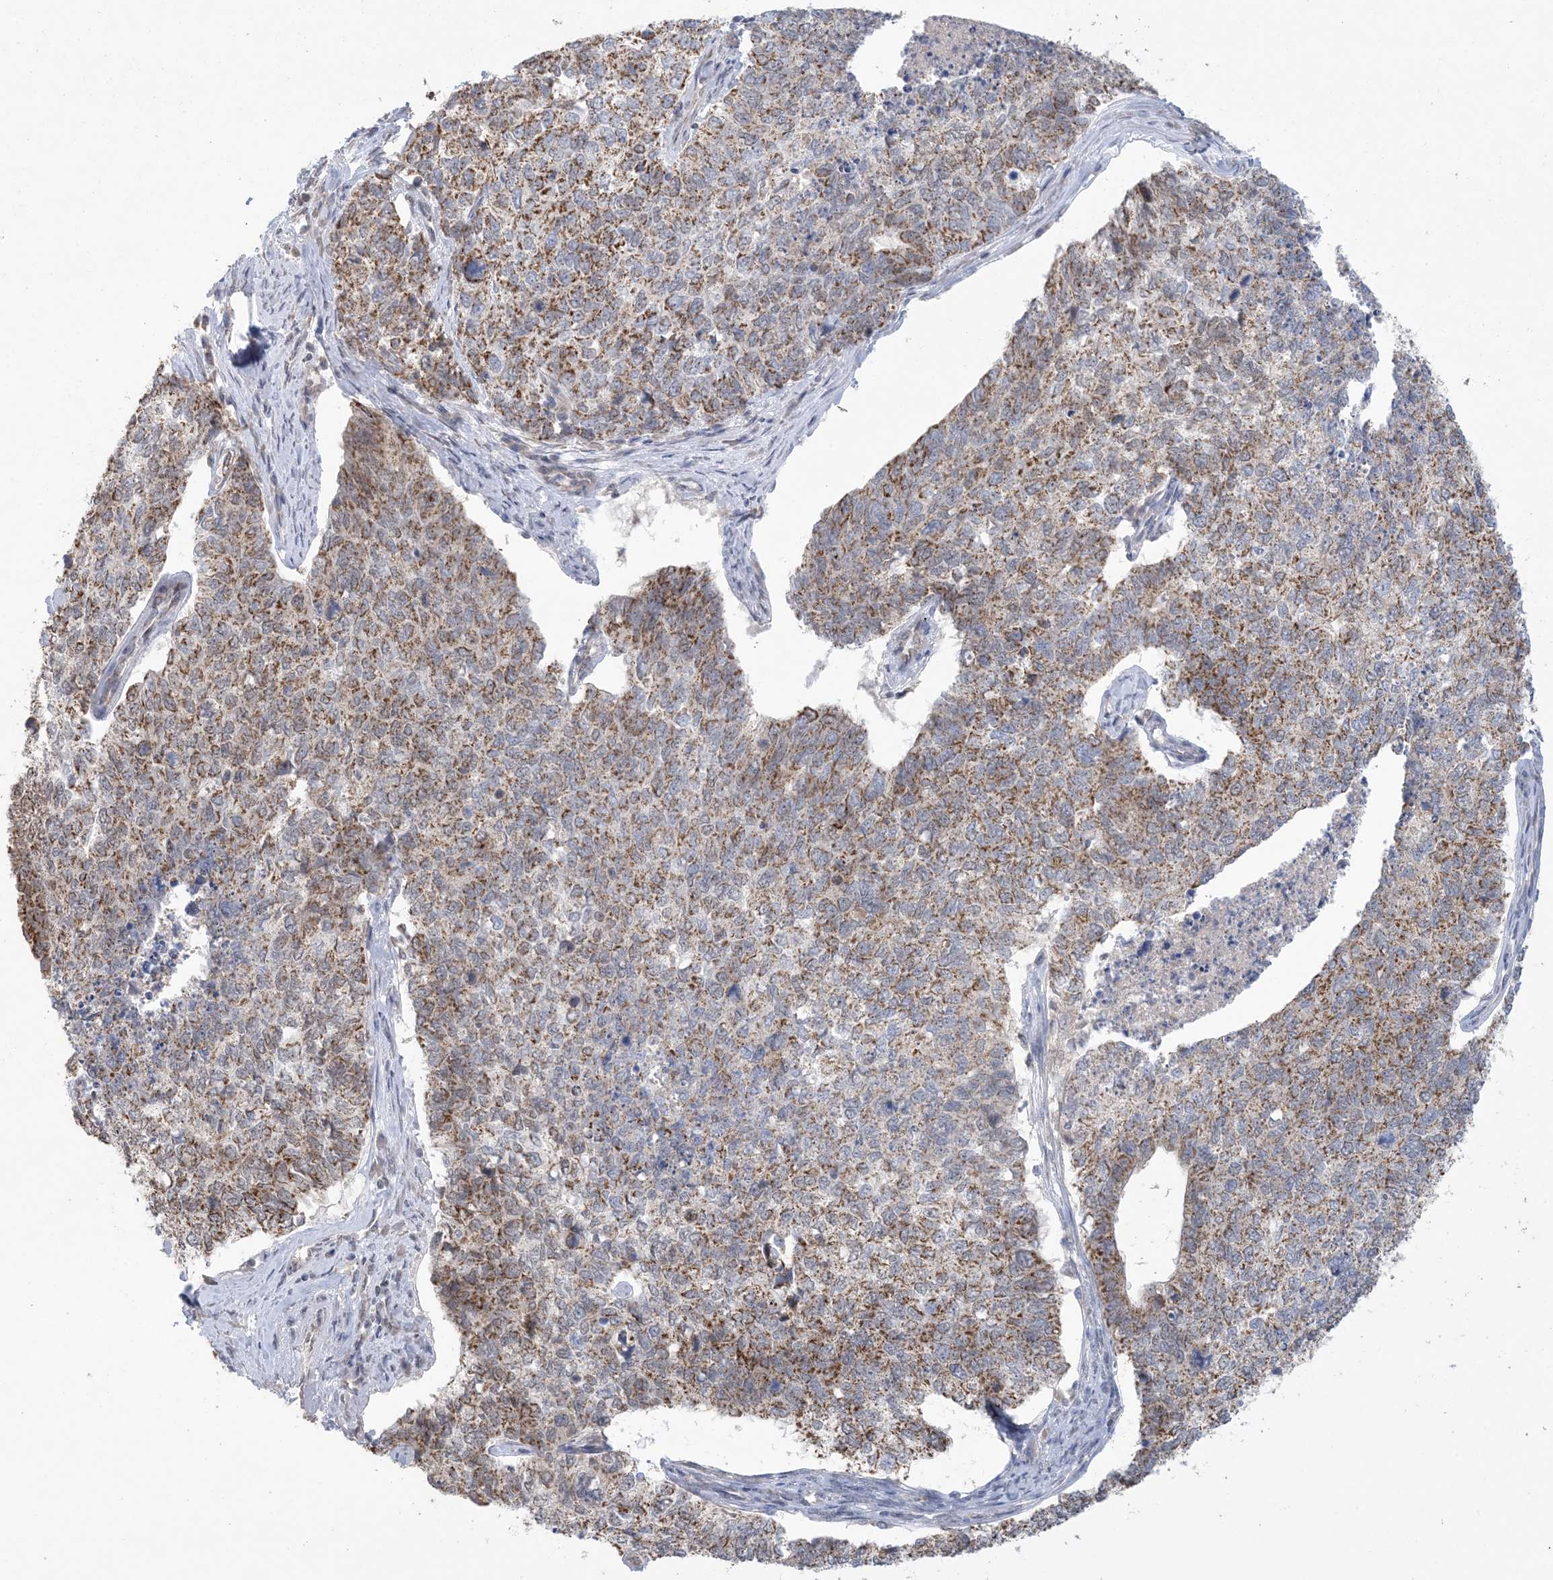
{"staining": {"intensity": "moderate", "quantity": ">75%", "location": "cytoplasmic/membranous"}, "tissue": "cervical cancer", "cell_type": "Tumor cells", "image_type": "cancer", "snomed": [{"axis": "morphology", "description": "Squamous cell carcinoma, NOS"}, {"axis": "topography", "description": "Cervix"}], "caption": "Cervical squamous cell carcinoma stained with a protein marker reveals moderate staining in tumor cells.", "gene": "TRMT10C", "patient": {"sex": "female", "age": 63}}